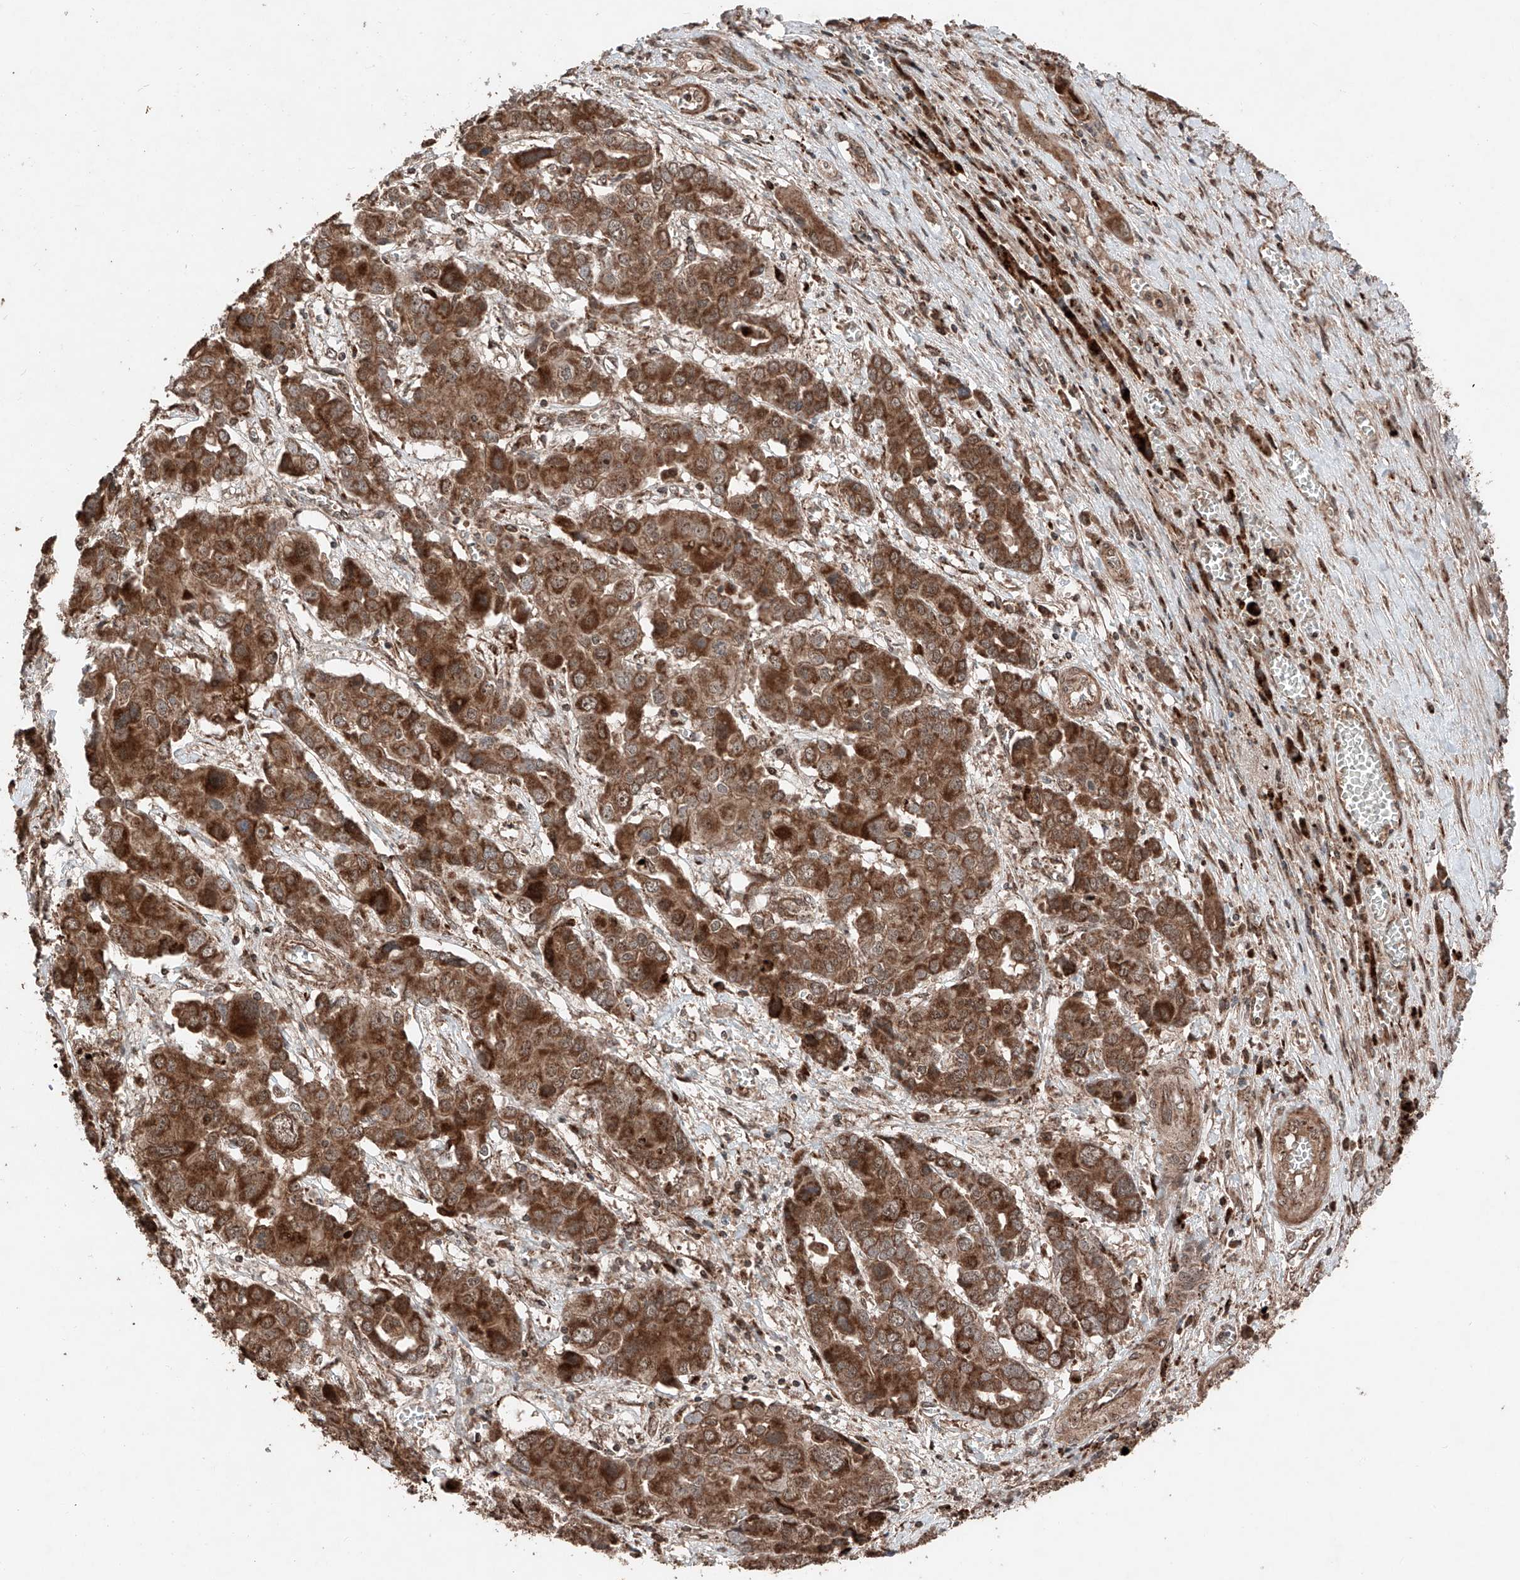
{"staining": {"intensity": "strong", "quantity": ">75%", "location": "cytoplasmic/membranous"}, "tissue": "liver cancer", "cell_type": "Tumor cells", "image_type": "cancer", "snomed": [{"axis": "morphology", "description": "Cholangiocarcinoma"}, {"axis": "topography", "description": "Liver"}], "caption": "Immunohistochemistry of liver cholangiocarcinoma displays high levels of strong cytoplasmic/membranous positivity in approximately >75% of tumor cells. (Brightfield microscopy of DAB IHC at high magnification).", "gene": "ZSCAN29", "patient": {"sex": "male", "age": 67}}